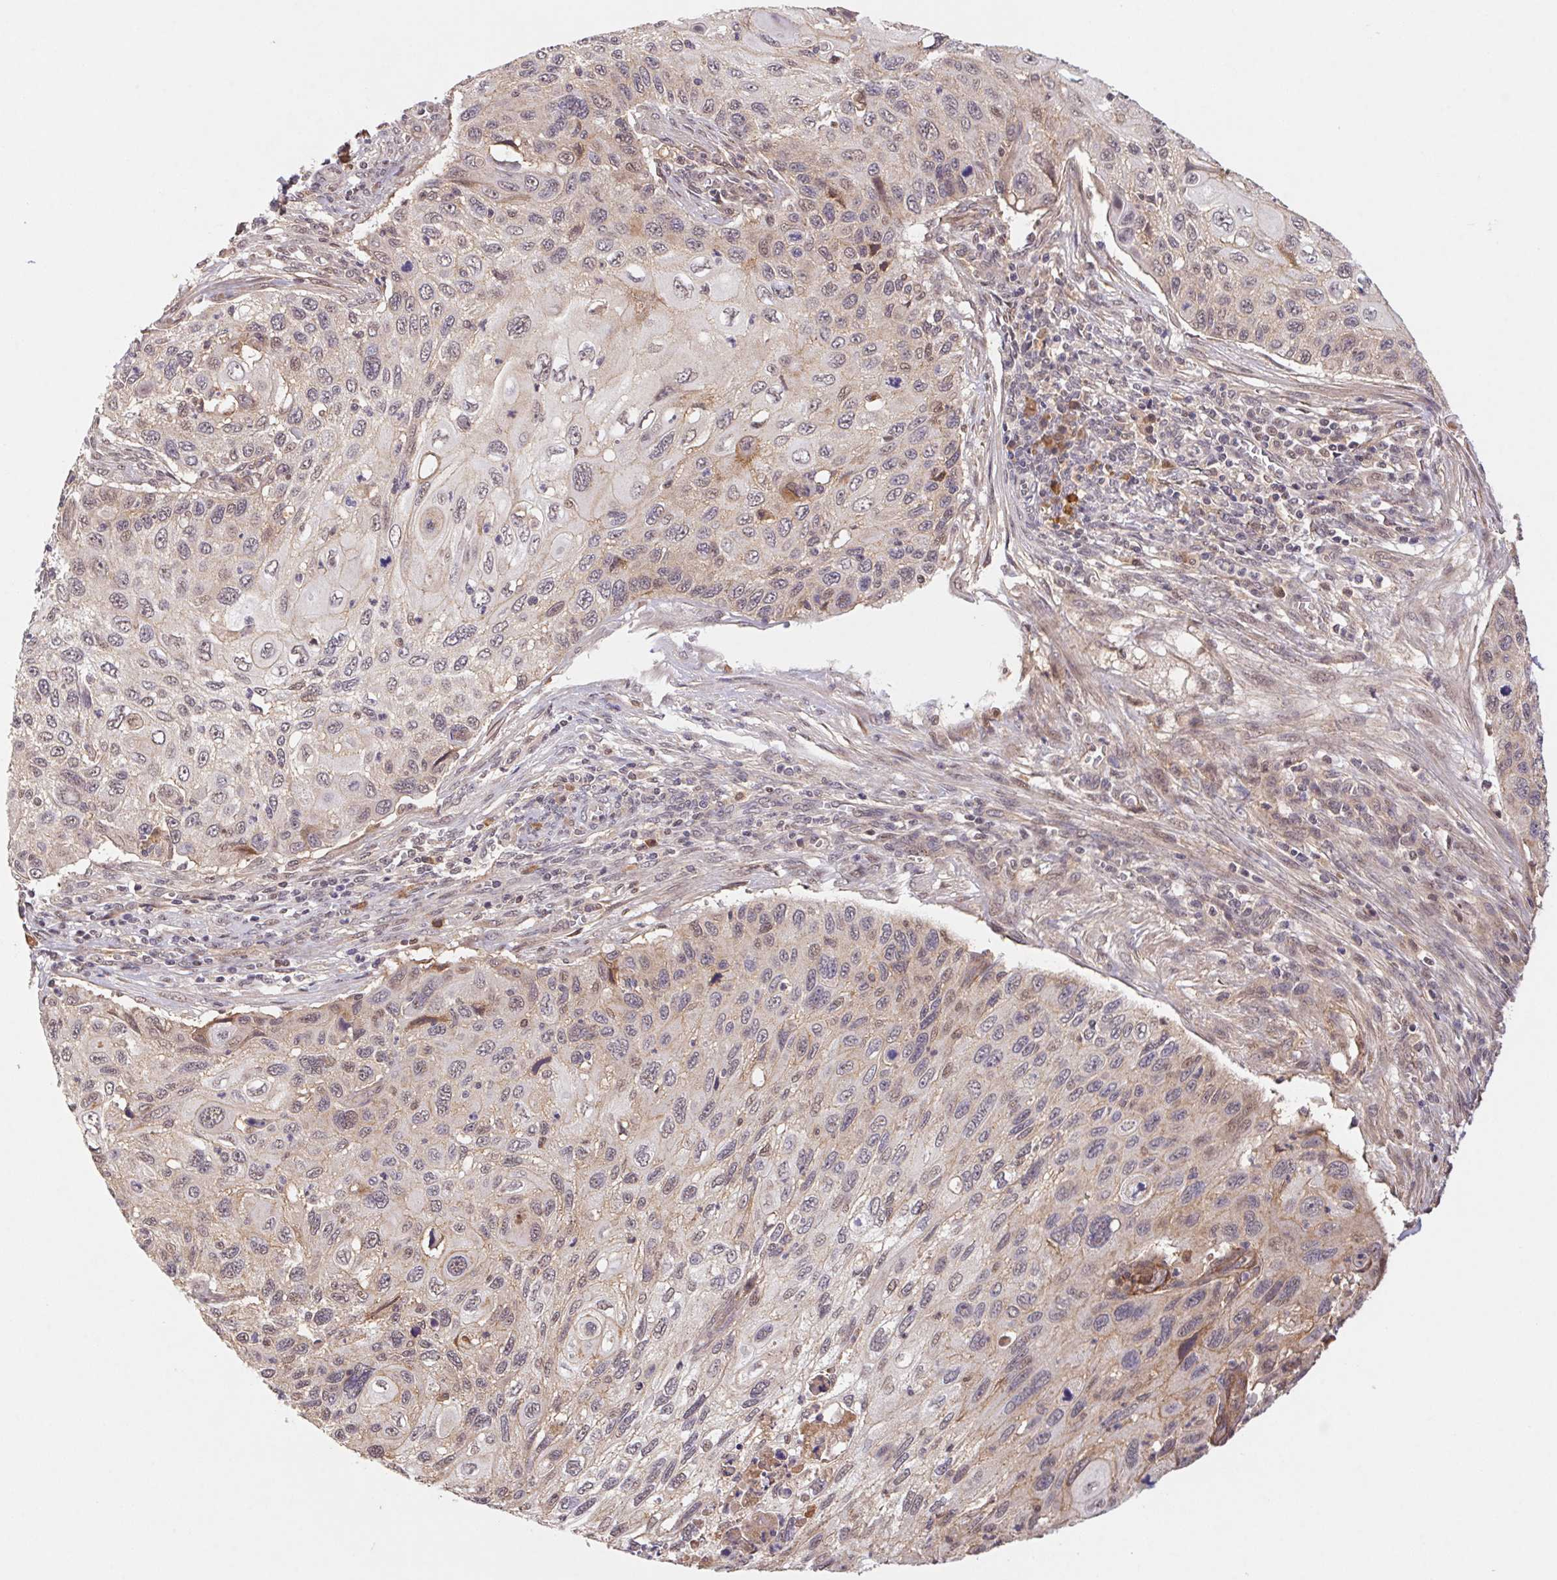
{"staining": {"intensity": "weak", "quantity": "<25%", "location": "cytoplasmic/membranous,nuclear"}, "tissue": "cervical cancer", "cell_type": "Tumor cells", "image_type": "cancer", "snomed": [{"axis": "morphology", "description": "Squamous cell carcinoma, NOS"}, {"axis": "topography", "description": "Cervix"}], "caption": "The micrograph demonstrates no staining of tumor cells in squamous cell carcinoma (cervical).", "gene": "SLC52A2", "patient": {"sex": "female", "age": 70}}